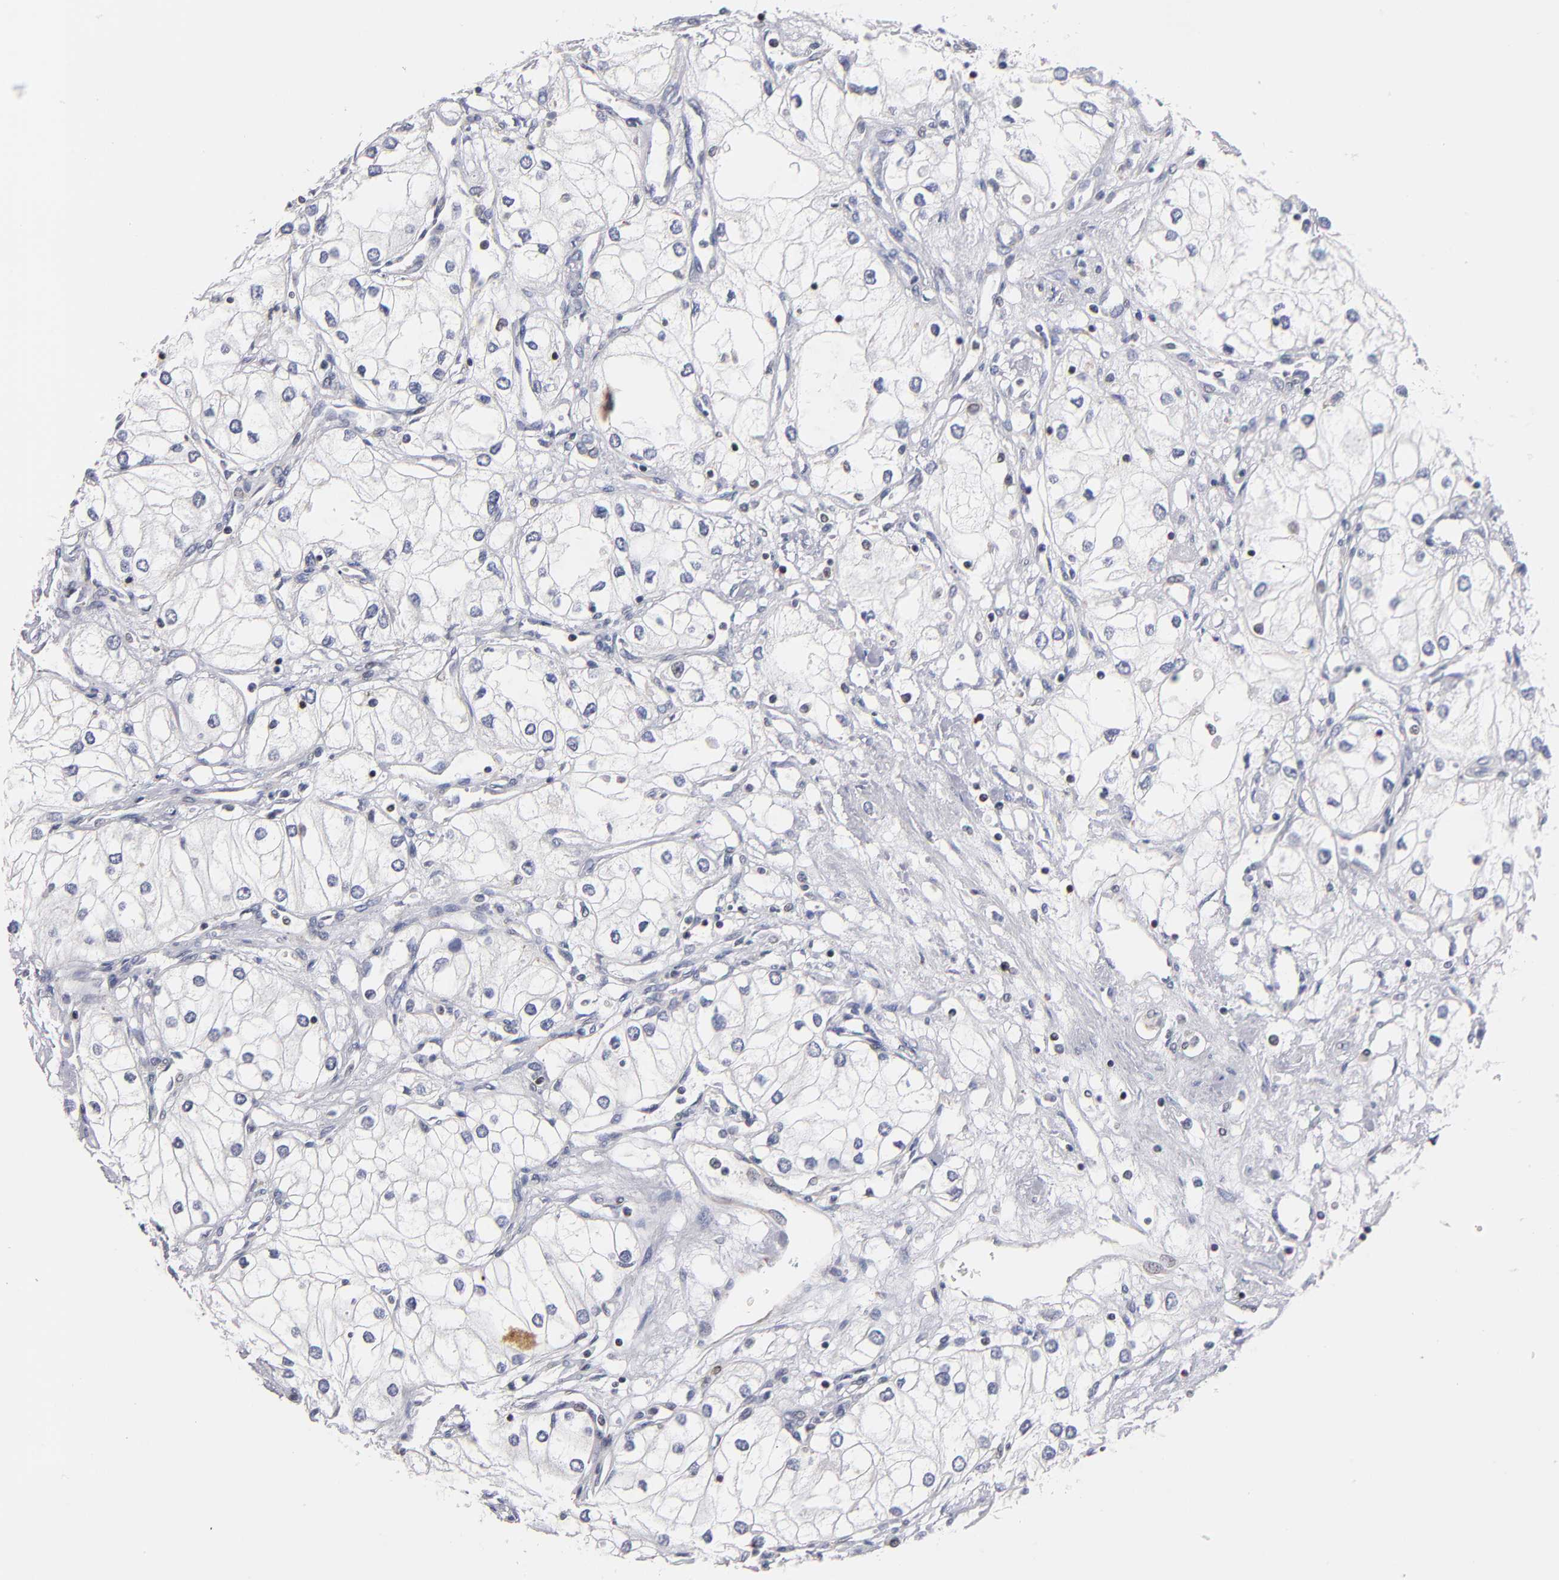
{"staining": {"intensity": "negative", "quantity": "none", "location": "none"}, "tissue": "renal cancer", "cell_type": "Tumor cells", "image_type": "cancer", "snomed": [{"axis": "morphology", "description": "Adenocarcinoma, NOS"}, {"axis": "topography", "description": "Kidney"}], "caption": "High magnification brightfield microscopy of renal cancer (adenocarcinoma) stained with DAB (3,3'-diaminobenzidine) (brown) and counterstained with hematoxylin (blue): tumor cells show no significant positivity.", "gene": "ODF2", "patient": {"sex": "male", "age": 57}}